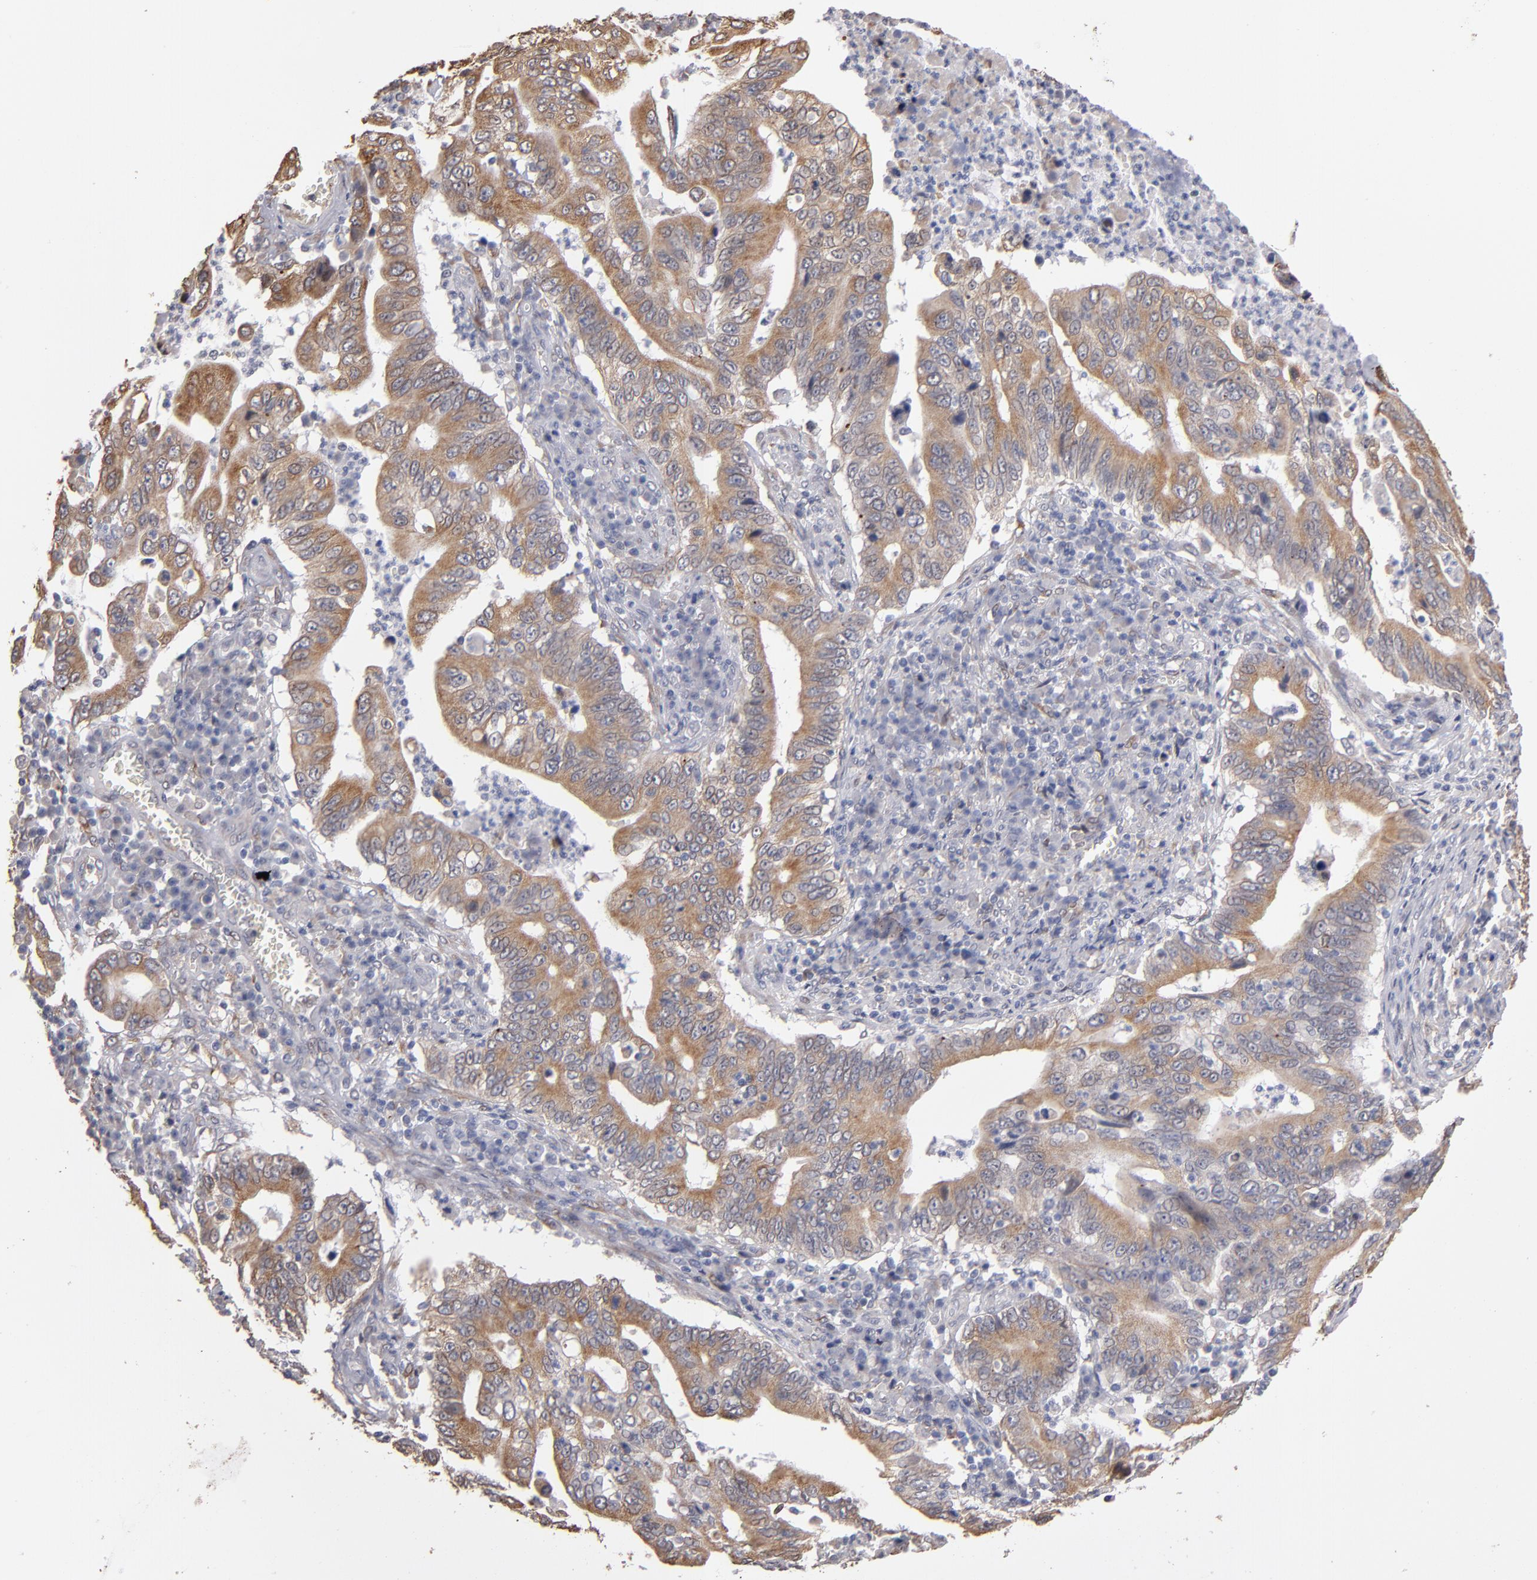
{"staining": {"intensity": "moderate", "quantity": ">75%", "location": "cytoplasmic/membranous"}, "tissue": "stomach cancer", "cell_type": "Tumor cells", "image_type": "cancer", "snomed": [{"axis": "morphology", "description": "Adenocarcinoma, NOS"}, {"axis": "topography", "description": "Stomach, upper"}], "caption": "The image shows staining of adenocarcinoma (stomach), revealing moderate cytoplasmic/membranous protein positivity (brown color) within tumor cells.", "gene": "PGRMC1", "patient": {"sex": "male", "age": 63}}